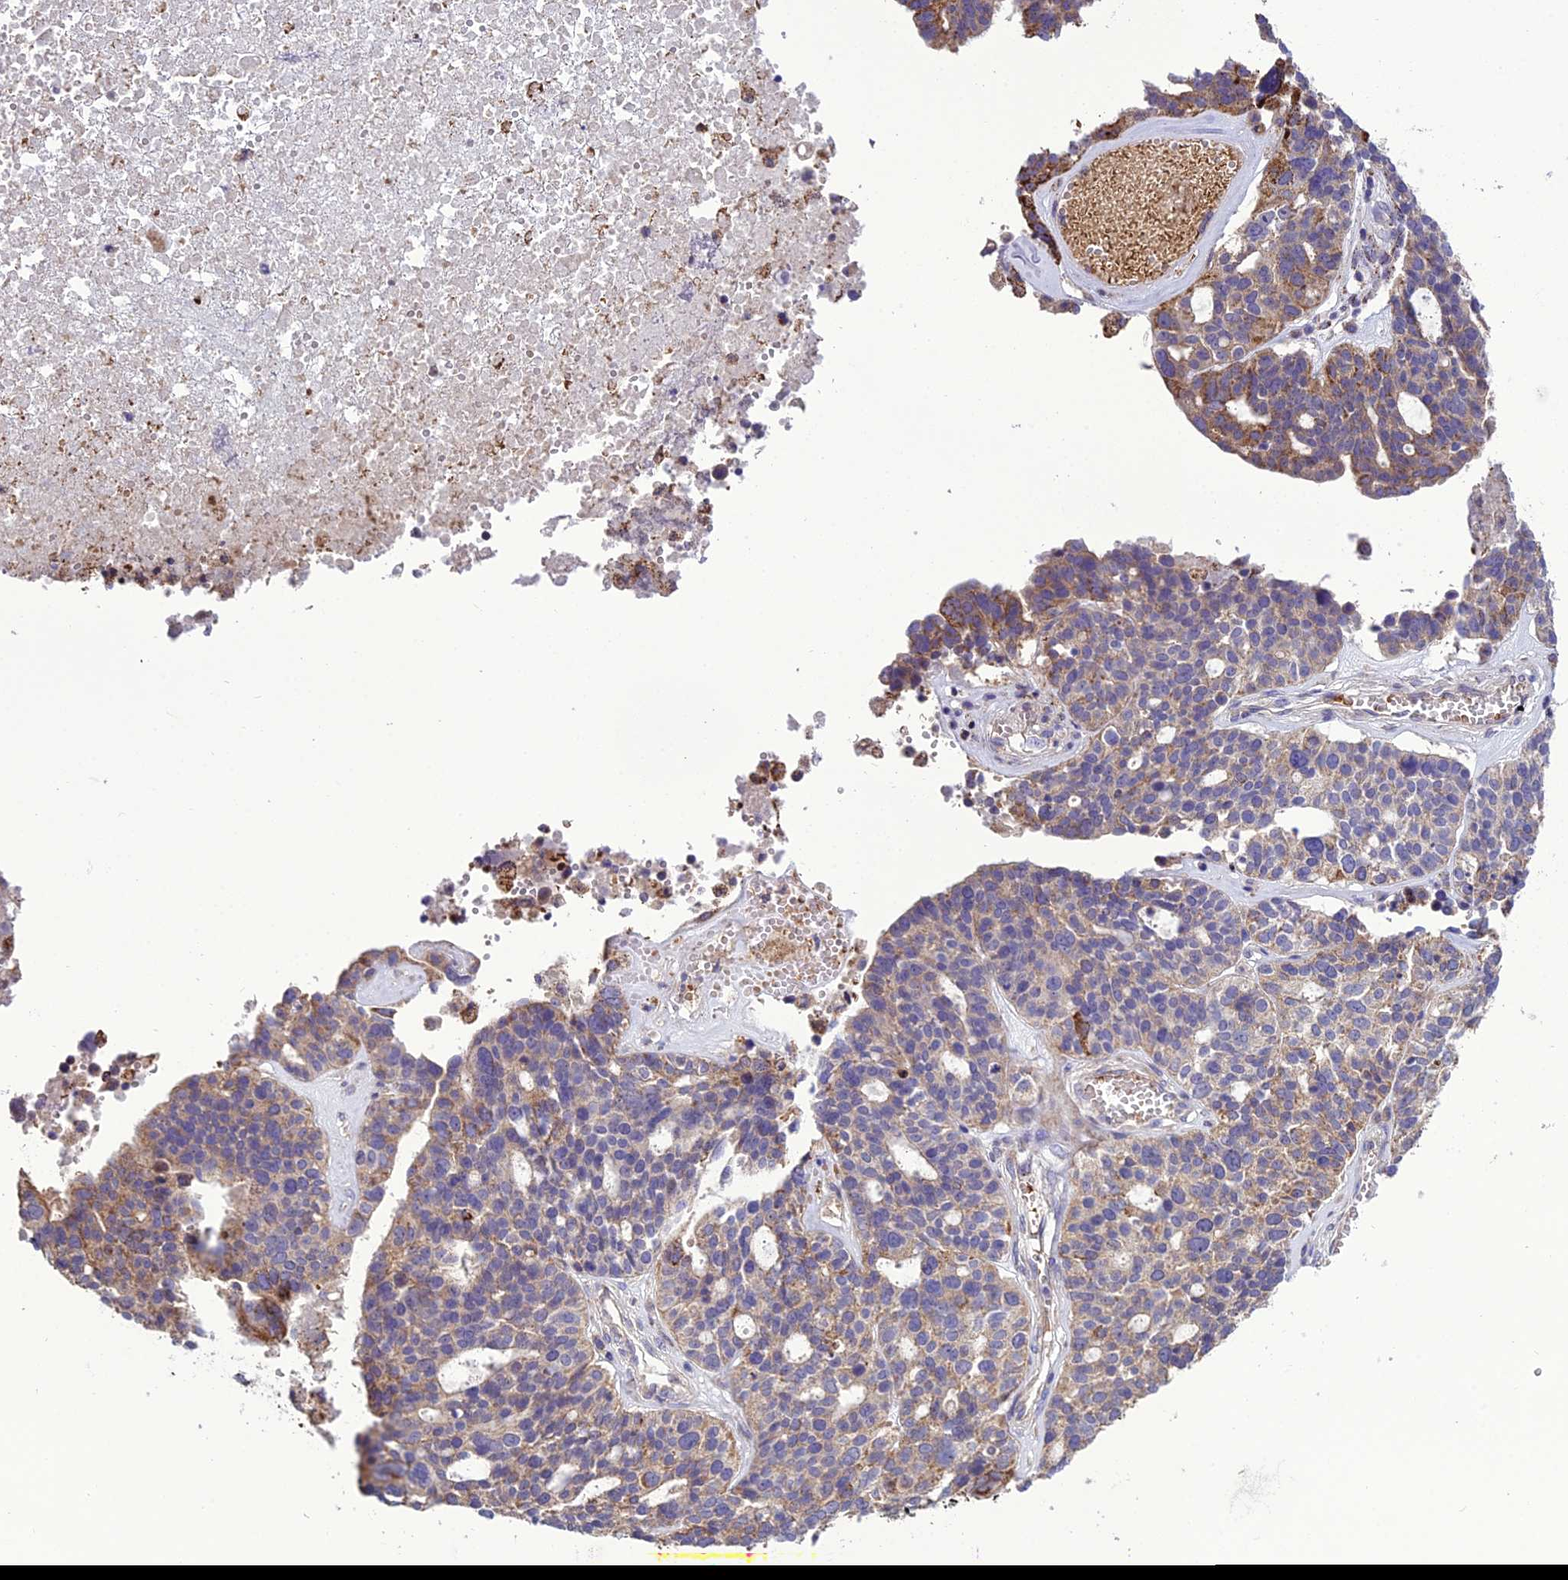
{"staining": {"intensity": "moderate", "quantity": ">75%", "location": "cytoplasmic/membranous"}, "tissue": "ovarian cancer", "cell_type": "Tumor cells", "image_type": "cancer", "snomed": [{"axis": "morphology", "description": "Cystadenocarcinoma, serous, NOS"}, {"axis": "topography", "description": "Ovary"}], "caption": "Tumor cells demonstrate medium levels of moderate cytoplasmic/membranous expression in about >75% of cells in human ovarian cancer (serous cystadenocarcinoma). (DAB (3,3'-diaminobenzidine) IHC with brightfield microscopy, high magnification).", "gene": "TBC1D24", "patient": {"sex": "female", "age": 59}}